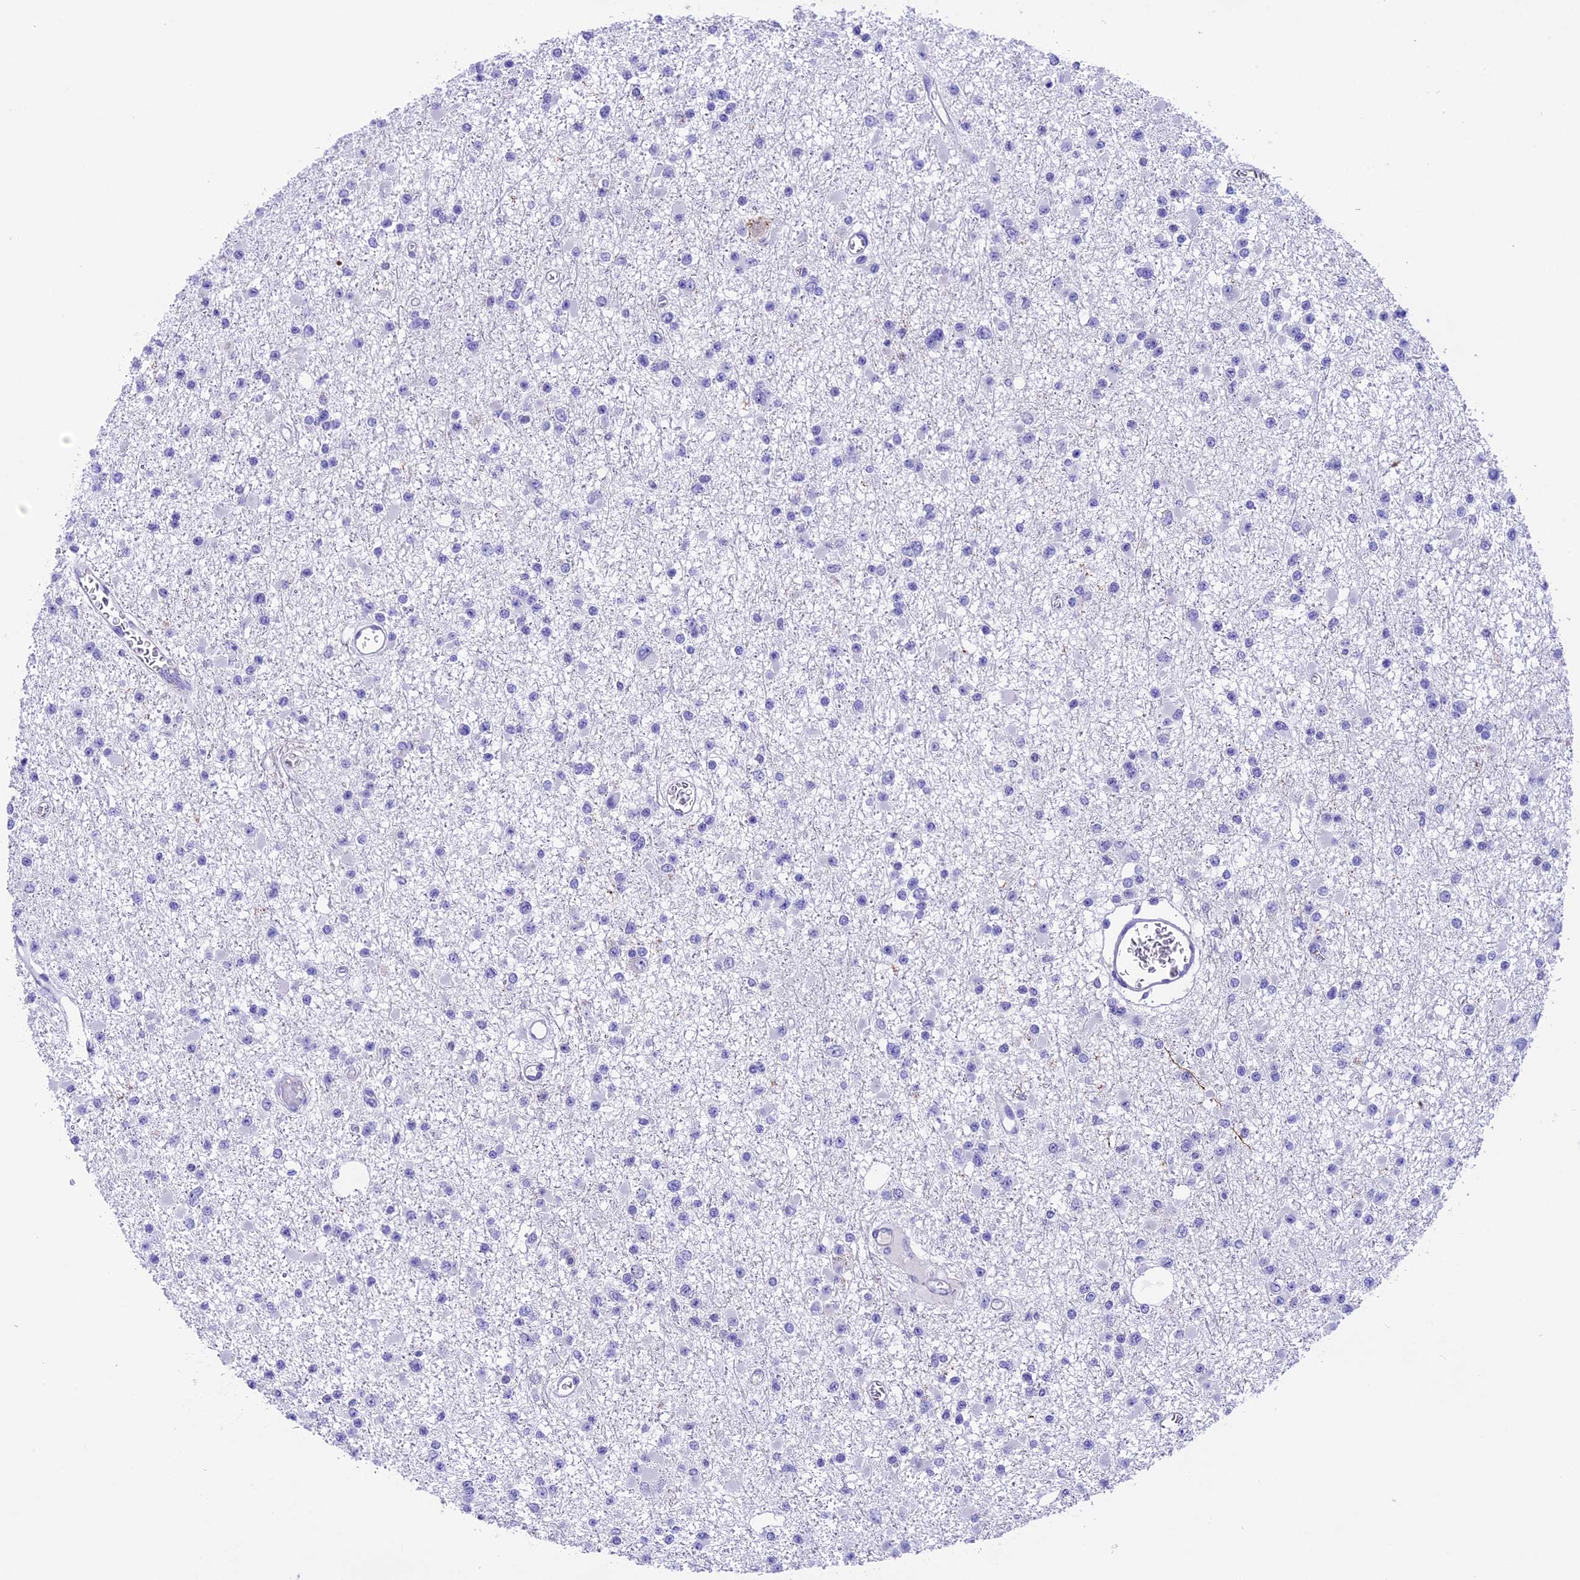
{"staining": {"intensity": "negative", "quantity": "none", "location": "none"}, "tissue": "glioma", "cell_type": "Tumor cells", "image_type": "cancer", "snomed": [{"axis": "morphology", "description": "Glioma, malignant, Low grade"}, {"axis": "topography", "description": "Brain"}], "caption": "This is an immunohistochemistry (IHC) micrograph of human glioma. There is no expression in tumor cells.", "gene": "PRR15", "patient": {"sex": "female", "age": 22}}